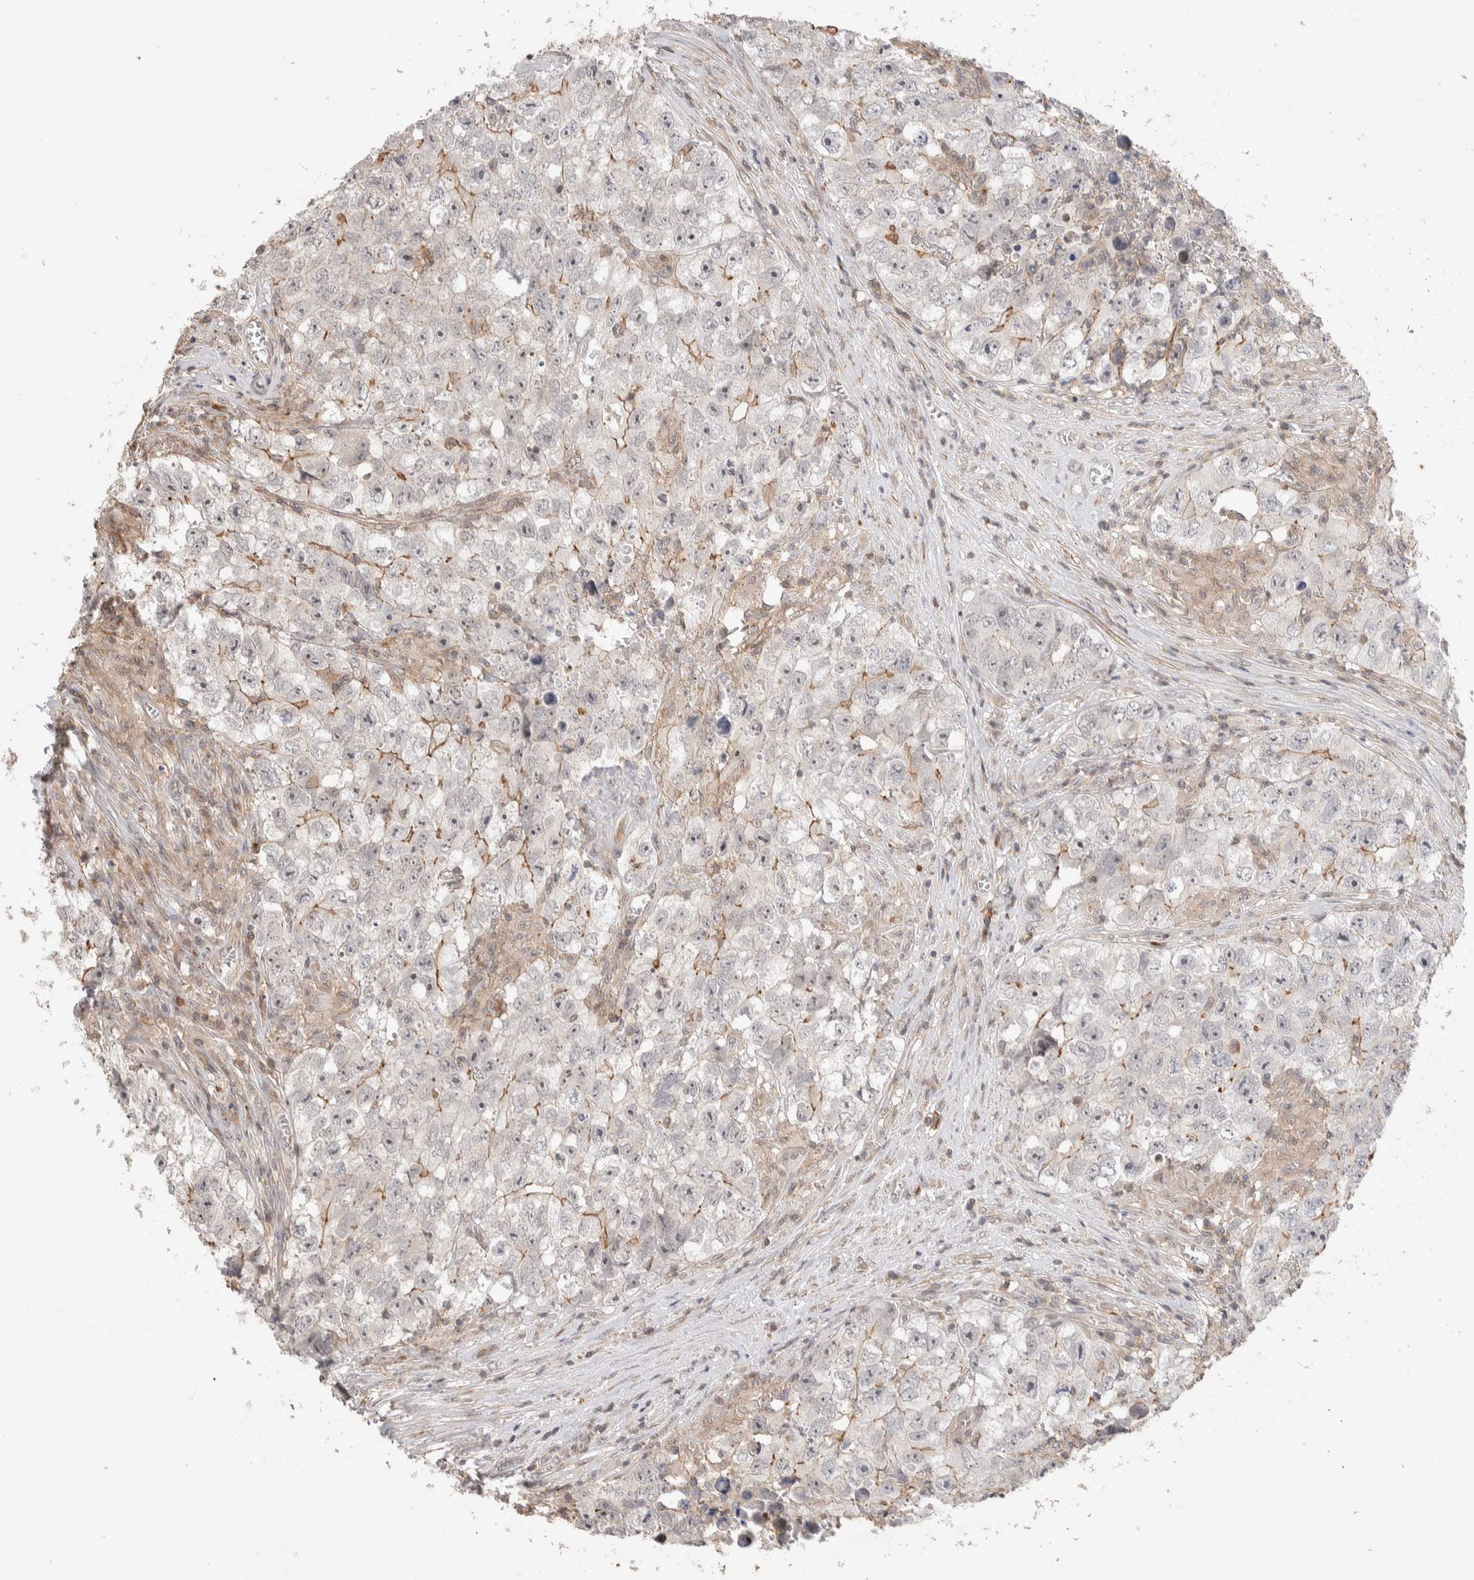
{"staining": {"intensity": "moderate", "quantity": "<25%", "location": "cytoplasmic/membranous"}, "tissue": "testis cancer", "cell_type": "Tumor cells", "image_type": "cancer", "snomed": [{"axis": "morphology", "description": "Seminoma, NOS"}, {"axis": "morphology", "description": "Carcinoma, Embryonal, NOS"}, {"axis": "topography", "description": "Testis"}], "caption": "Protein expression analysis of human testis seminoma reveals moderate cytoplasmic/membranous positivity in about <25% of tumor cells.", "gene": "ZNF704", "patient": {"sex": "male", "age": 43}}